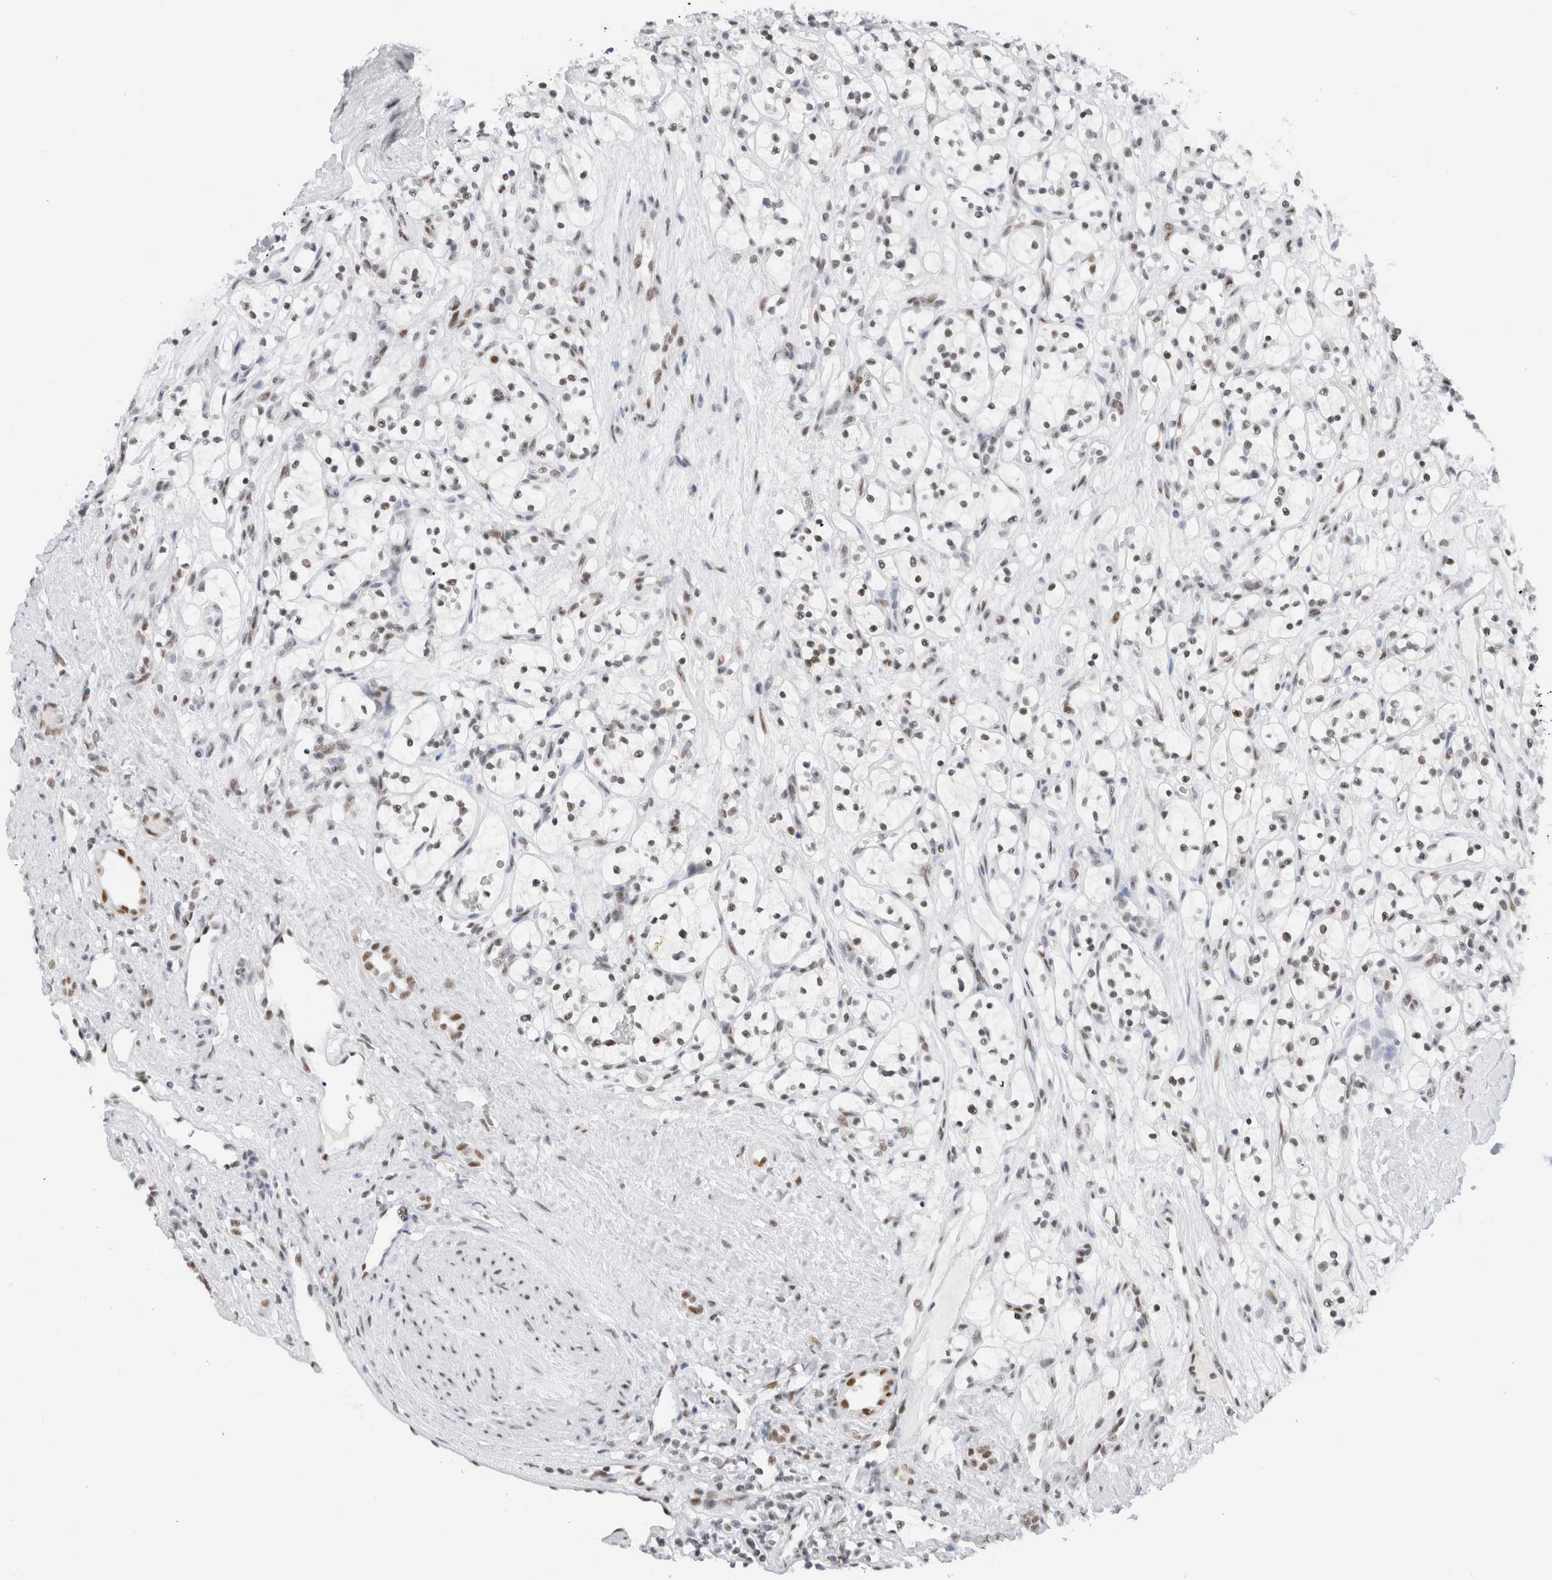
{"staining": {"intensity": "weak", "quantity": ">75%", "location": "nuclear"}, "tissue": "renal cancer", "cell_type": "Tumor cells", "image_type": "cancer", "snomed": [{"axis": "morphology", "description": "Adenocarcinoma, NOS"}, {"axis": "topography", "description": "Kidney"}], "caption": "Immunohistochemistry micrograph of human renal cancer (adenocarcinoma) stained for a protein (brown), which exhibits low levels of weak nuclear staining in about >75% of tumor cells.", "gene": "COPS7A", "patient": {"sex": "female", "age": 57}}